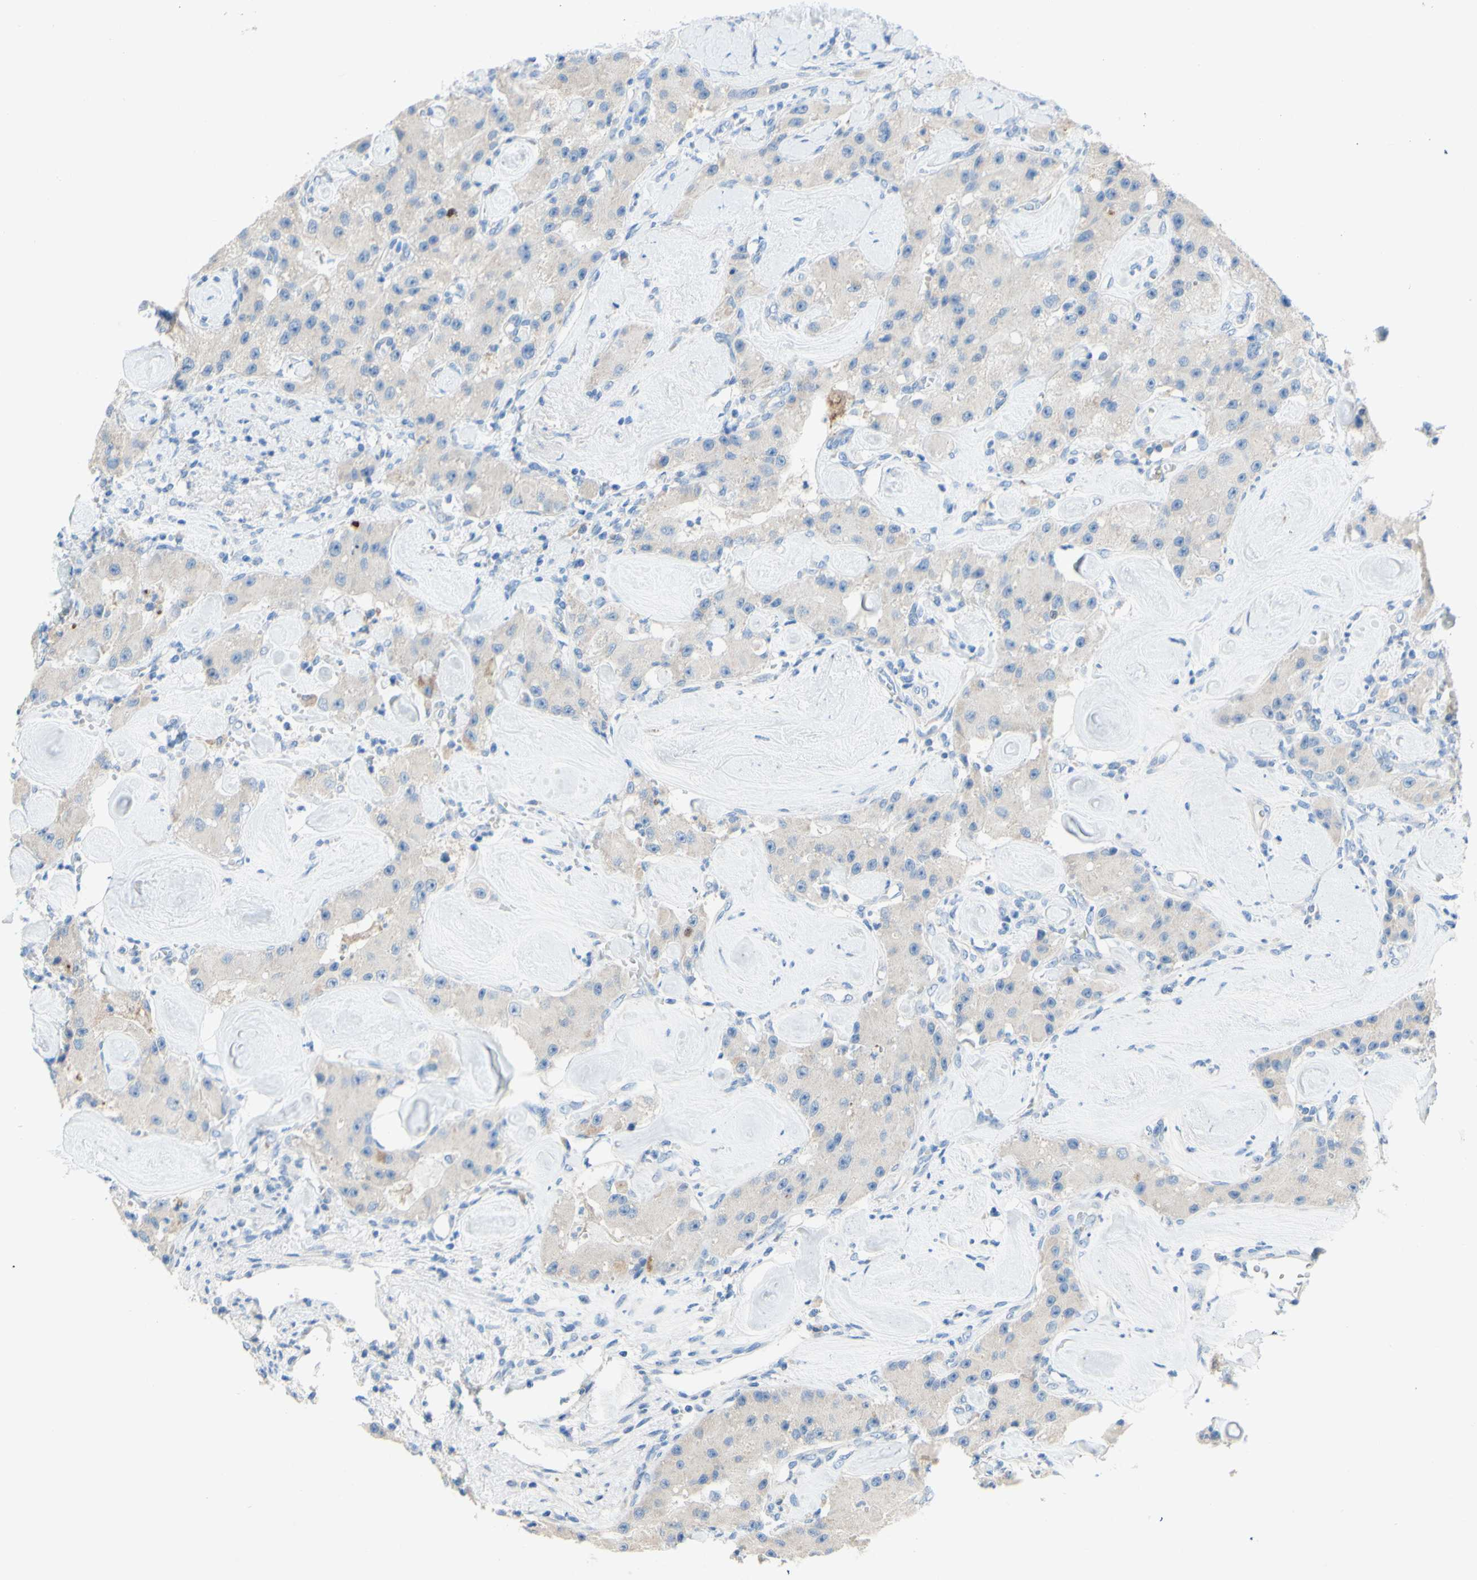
{"staining": {"intensity": "negative", "quantity": "none", "location": "none"}, "tissue": "carcinoid", "cell_type": "Tumor cells", "image_type": "cancer", "snomed": [{"axis": "morphology", "description": "Carcinoid, malignant, NOS"}, {"axis": "topography", "description": "Pancreas"}], "caption": "A histopathology image of human carcinoid (malignant) is negative for staining in tumor cells. (DAB IHC, high magnification).", "gene": "ACADL", "patient": {"sex": "male", "age": 41}}